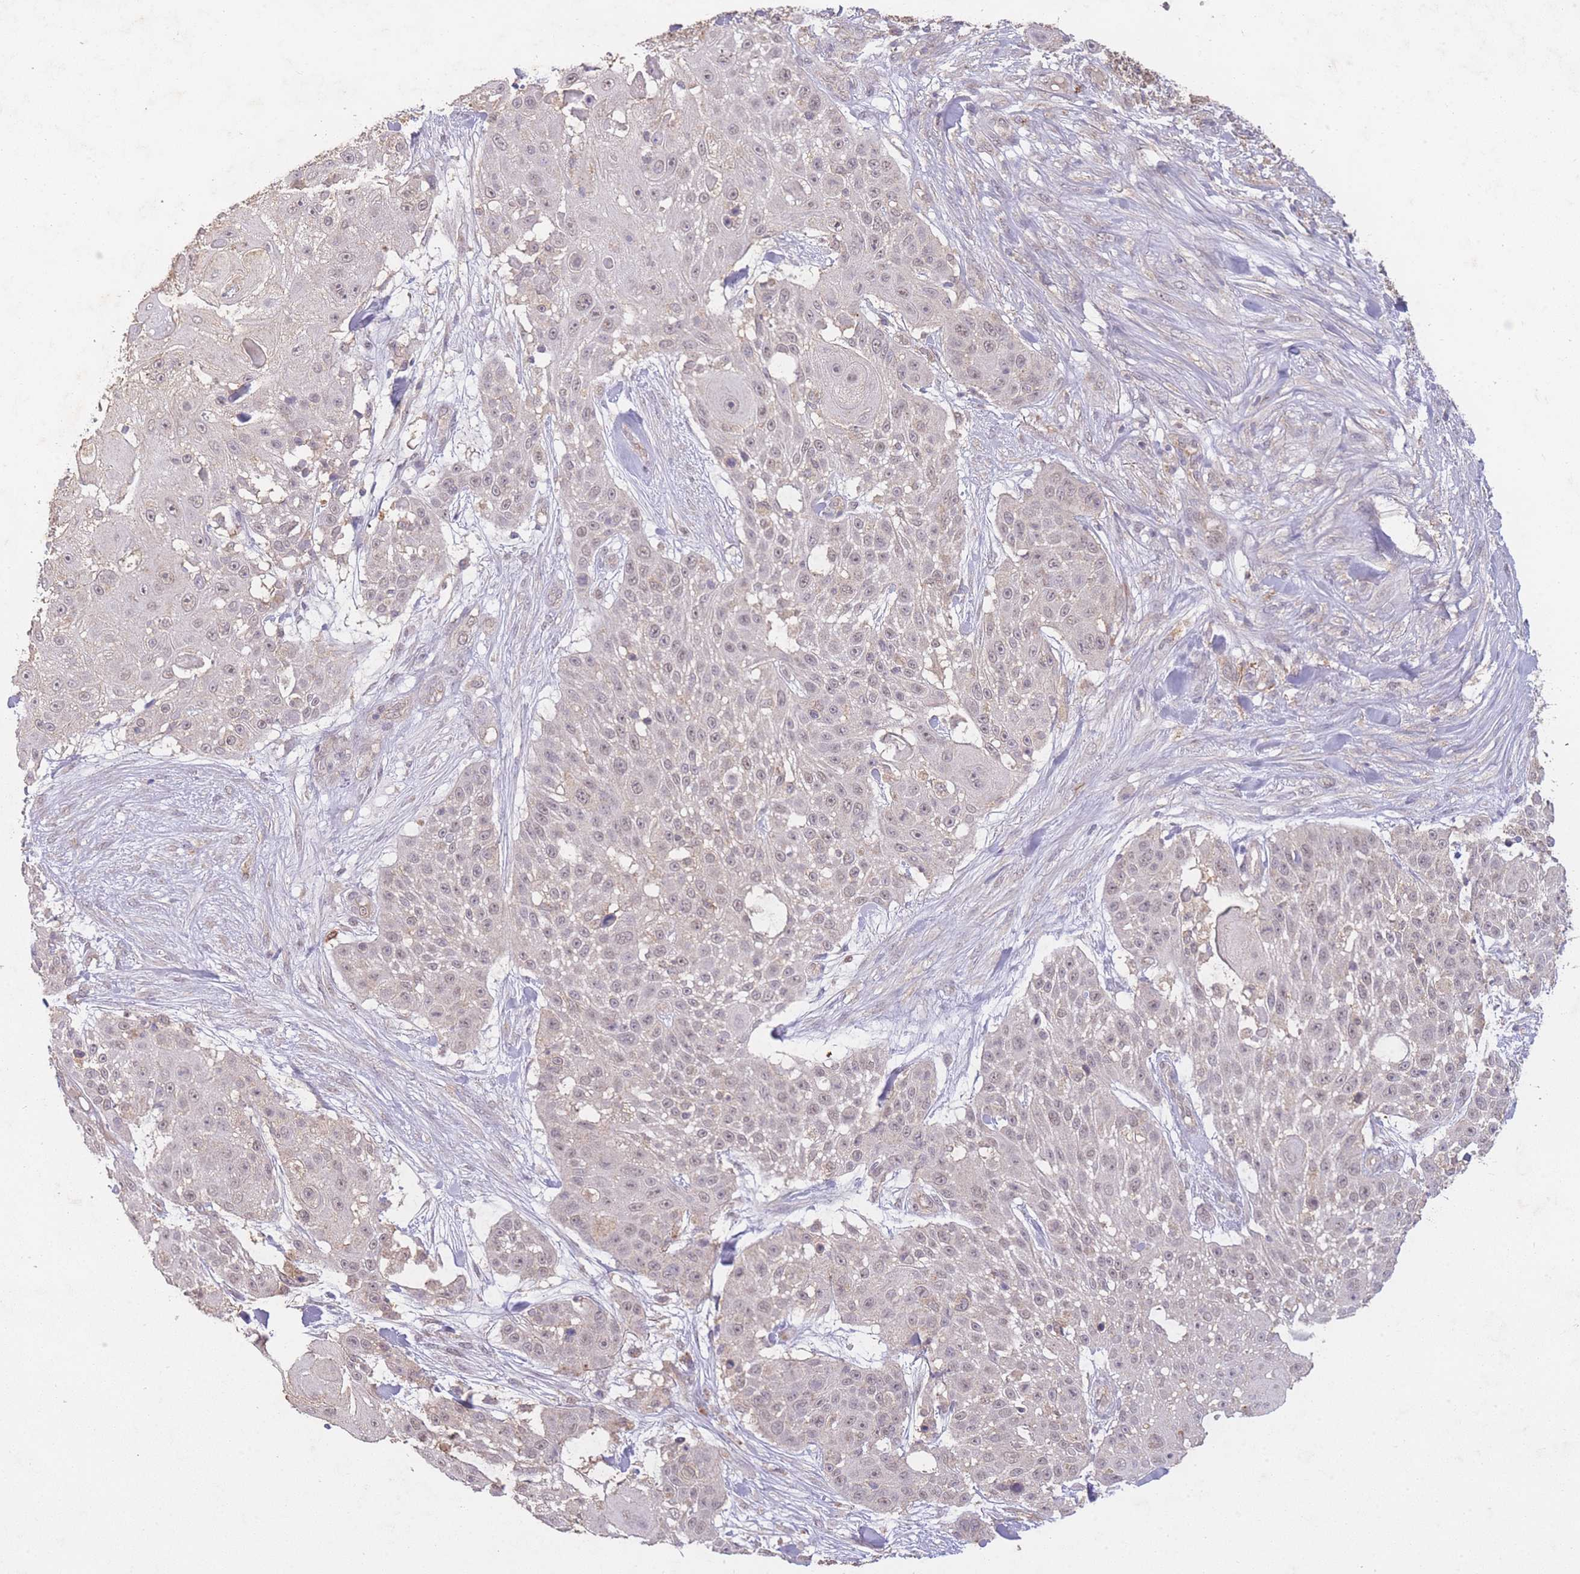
{"staining": {"intensity": "weak", "quantity": "<25%", "location": "nuclear"}, "tissue": "skin cancer", "cell_type": "Tumor cells", "image_type": "cancer", "snomed": [{"axis": "morphology", "description": "Squamous cell carcinoma, NOS"}, {"axis": "topography", "description": "Skin"}], "caption": "A micrograph of human skin cancer (squamous cell carcinoma) is negative for staining in tumor cells. (DAB immunohistochemistry, high magnification).", "gene": "RNF144B", "patient": {"sex": "female", "age": 86}}